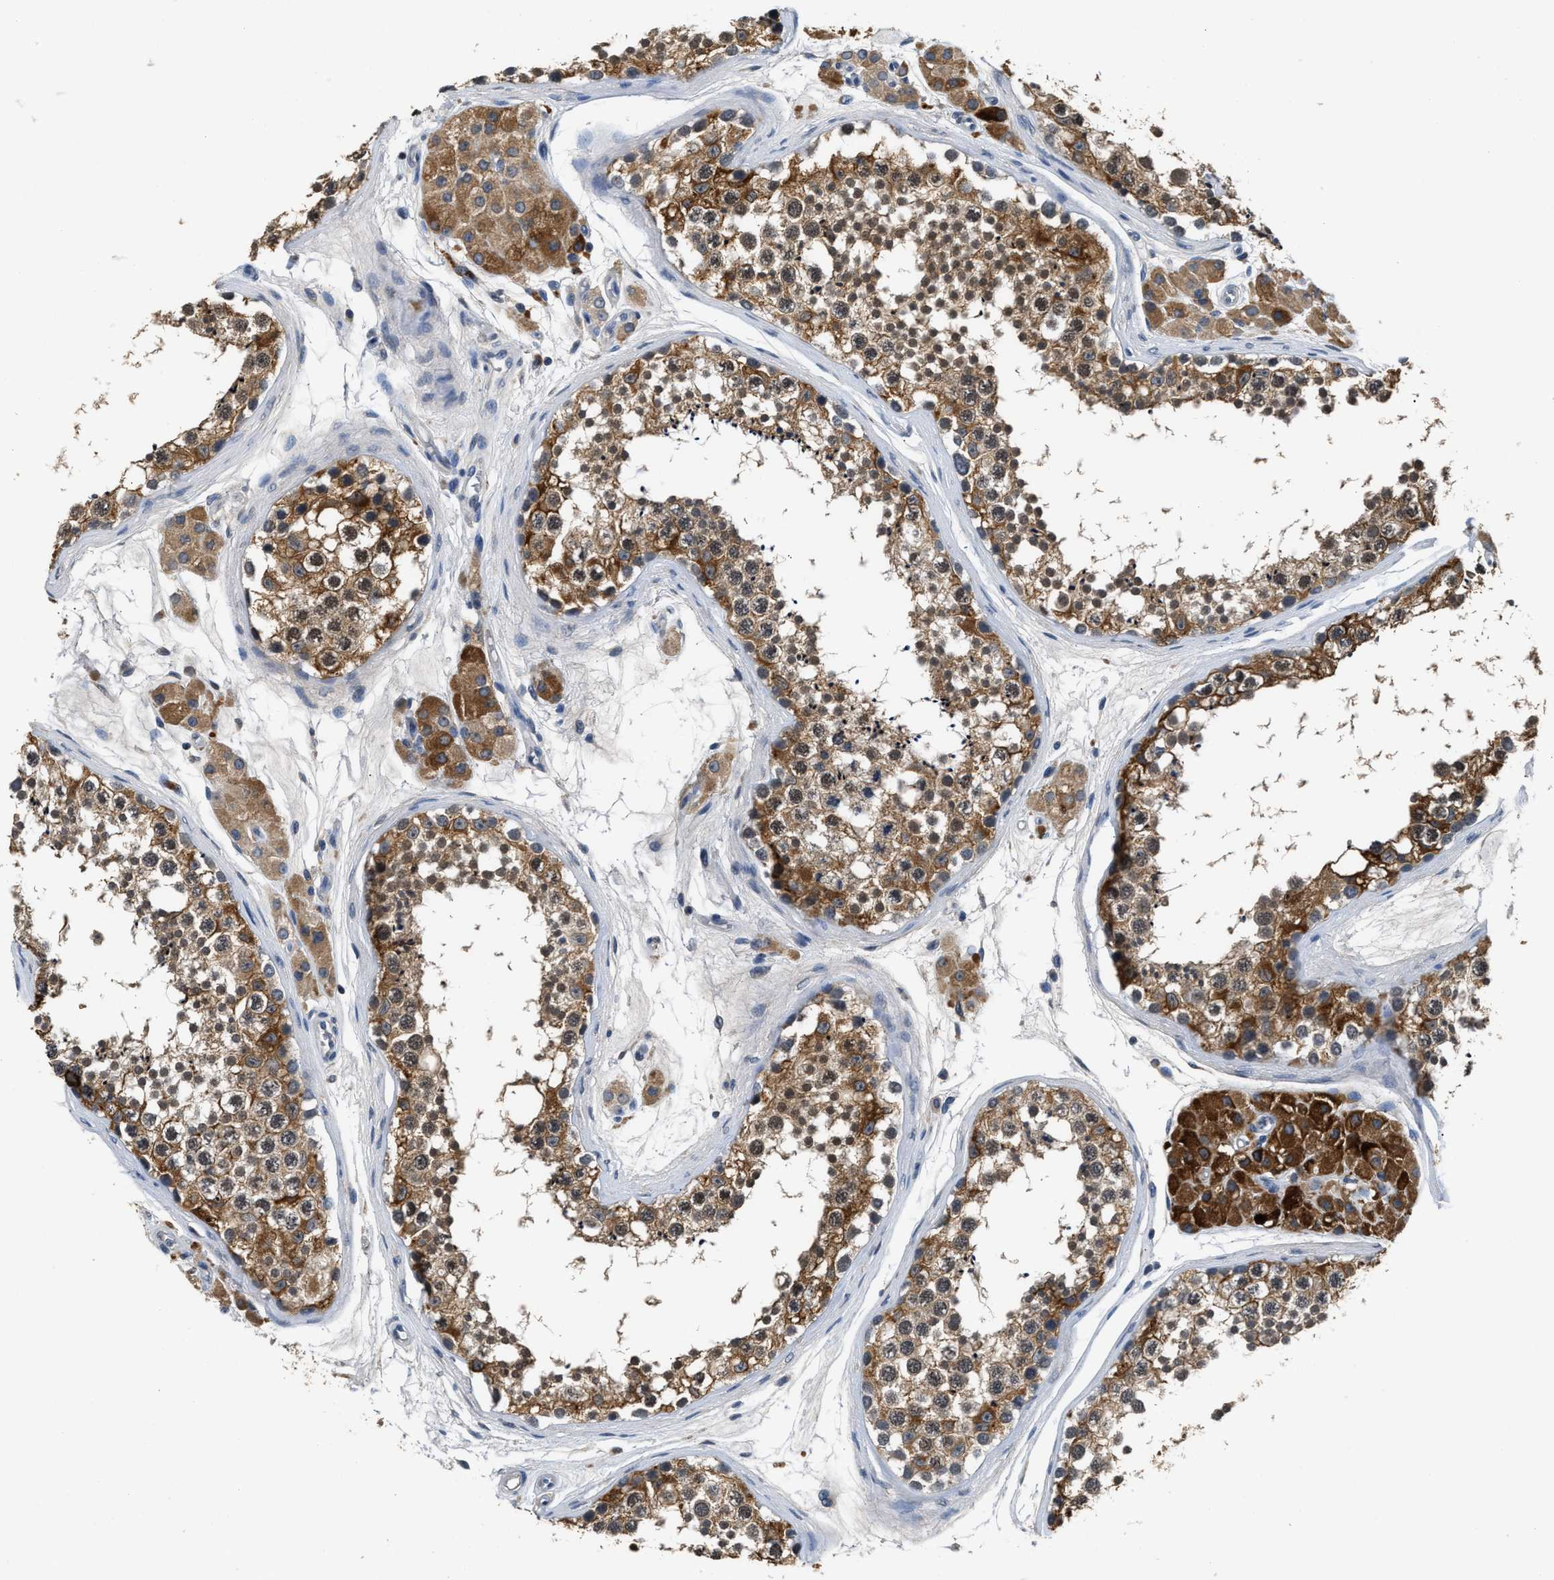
{"staining": {"intensity": "strong", "quantity": ">75%", "location": "cytoplasmic/membranous,nuclear"}, "tissue": "testis", "cell_type": "Cells in seminiferous ducts", "image_type": "normal", "snomed": [{"axis": "morphology", "description": "Normal tissue, NOS"}, {"axis": "topography", "description": "Testis"}], "caption": "Protein analysis of normal testis exhibits strong cytoplasmic/membranous,nuclear staining in approximately >75% of cells in seminiferous ducts. (DAB = brown stain, brightfield microscopy at high magnification).", "gene": "INHA", "patient": {"sex": "male", "age": 56}}